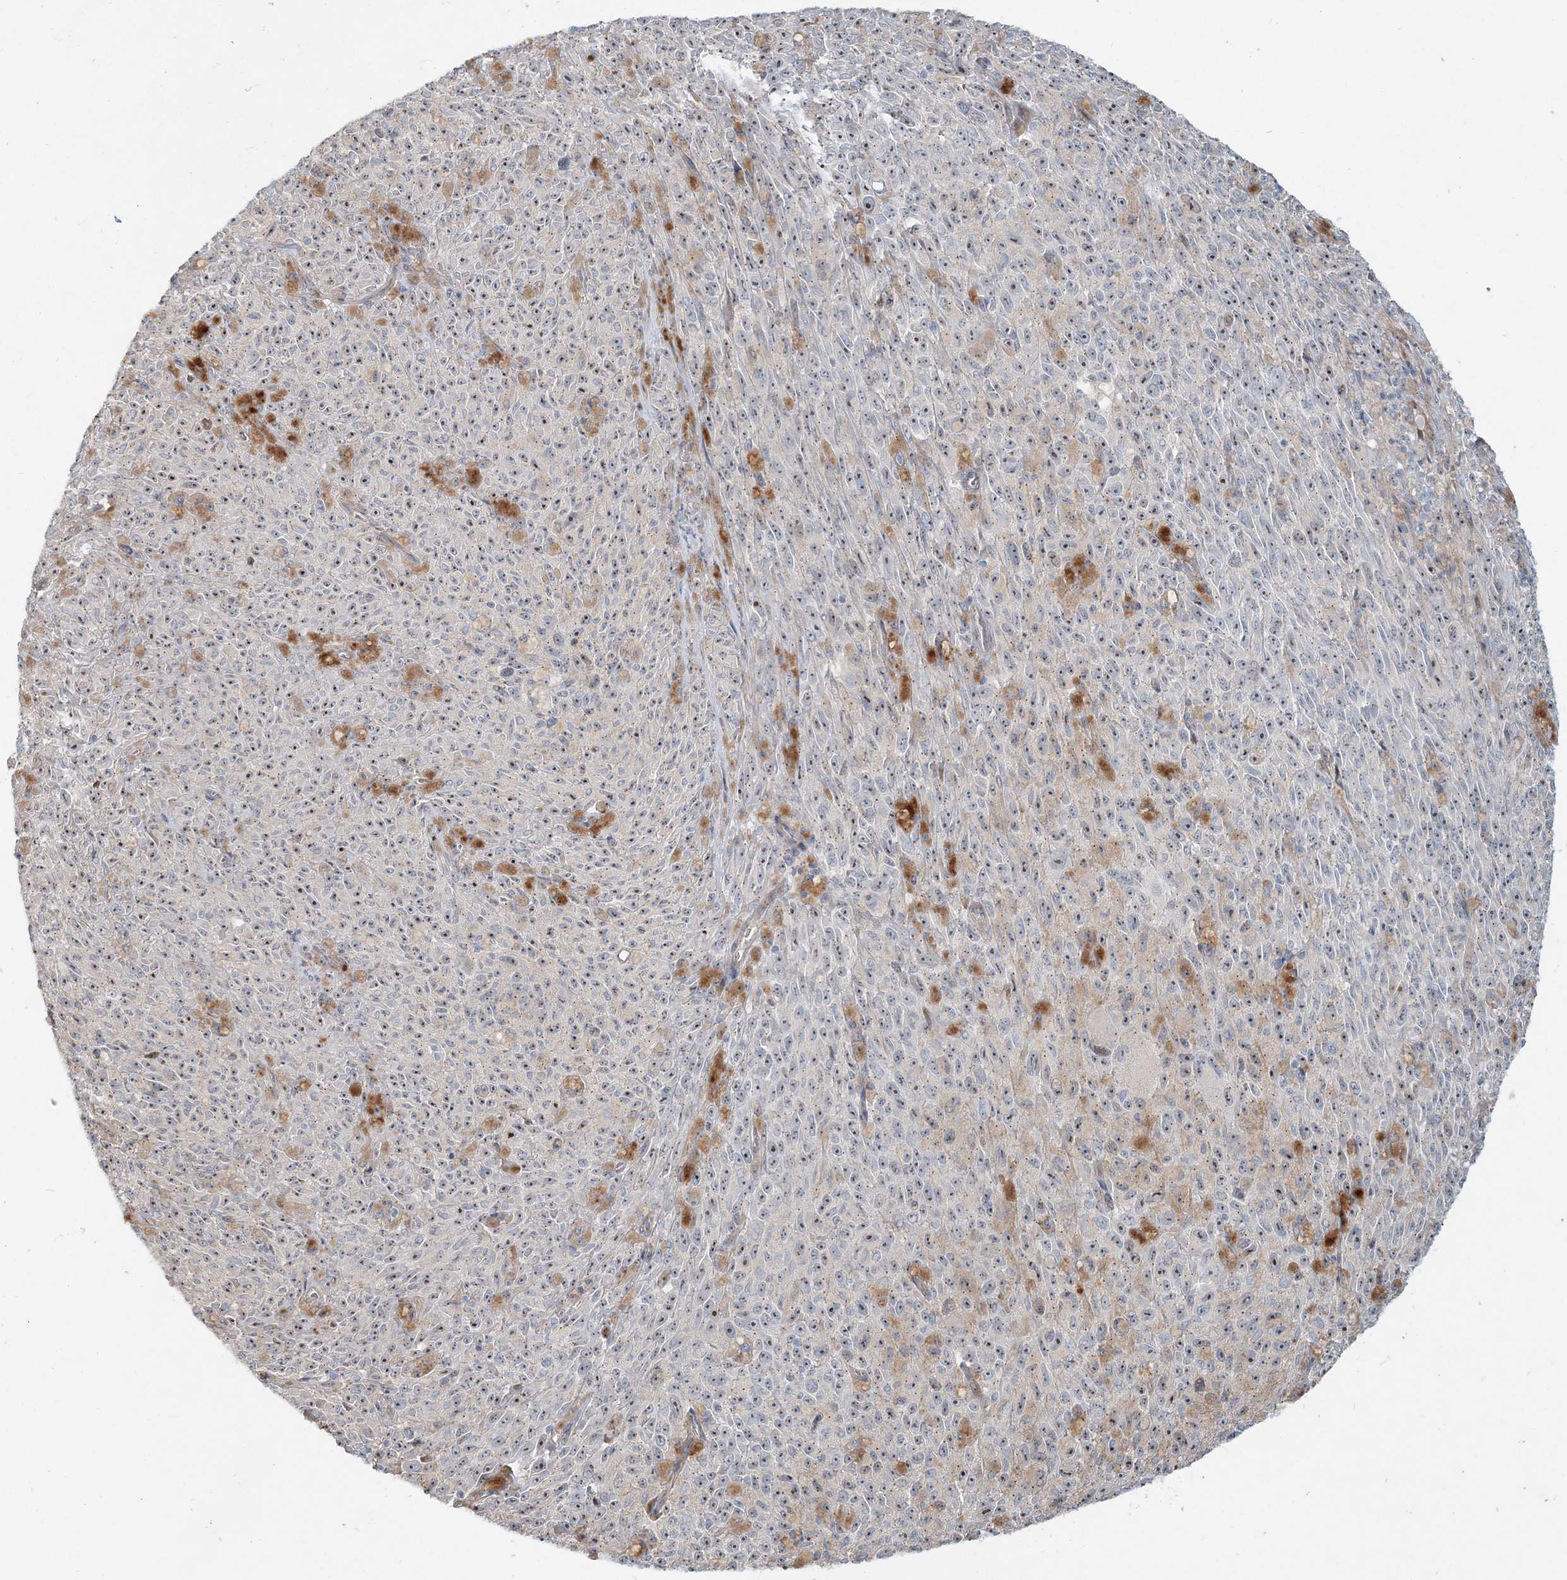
{"staining": {"intensity": "moderate", "quantity": "25%-75%", "location": "nuclear"}, "tissue": "melanoma", "cell_type": "Tumor cells", "image_type": "cancer", "snomed": [{"axis": "morphology", "description": "Malignant melanoma, NOS"}, {"axis": "topography", "description": "Skin"}], "caption": "The immunohistochemical stain shows moderate nuclear positivity in tumor cells of melanoma tissue. (brown staining indicates protein expression, while blue staining denotes nuclei).", "gene": "CXXC5", "patient": {"sex": "female", "age": 82}}